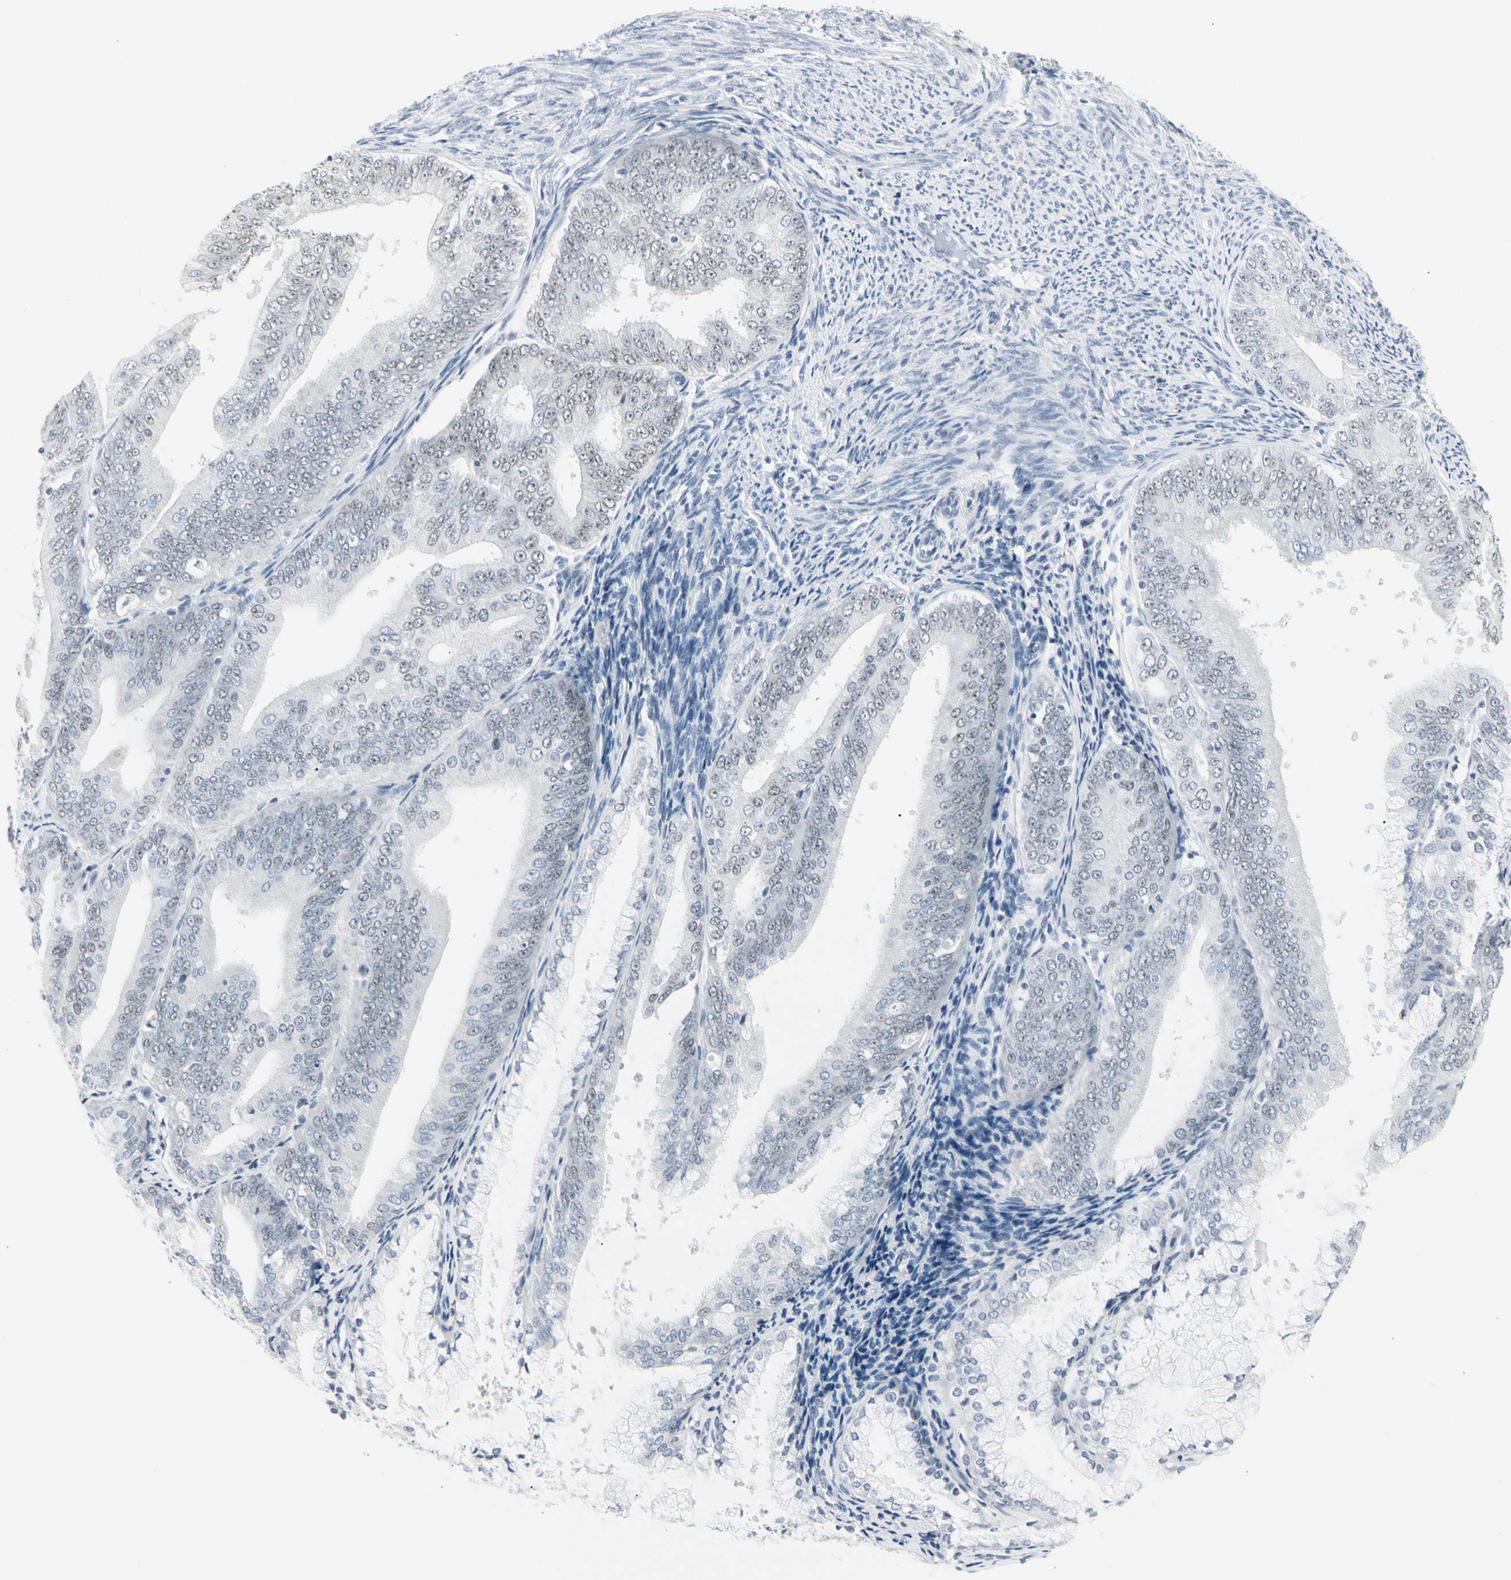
{"staining": {"intensity": "weak", "quantity": "<25%", "location": "nuclear"}, "tissue": "endometrial cancer", "cell_type": "Tumor cells", "image_type": "cancer", "snomed": [{"axis": "morphology", "description": "Adenocarcinoma, NOS"}, {"axis": "topography", "description": "Endometrium"}], "caption": "A high-resolution micrograph shows IHC staining of adenocarcinoma (endometrial), which exhibits no significant staining in tumor cells. (DAB immunohistochemistry (IHC), high magnification).", "gene": "ZBTB7B", "patient": {"sex": "female", "age": 63}}